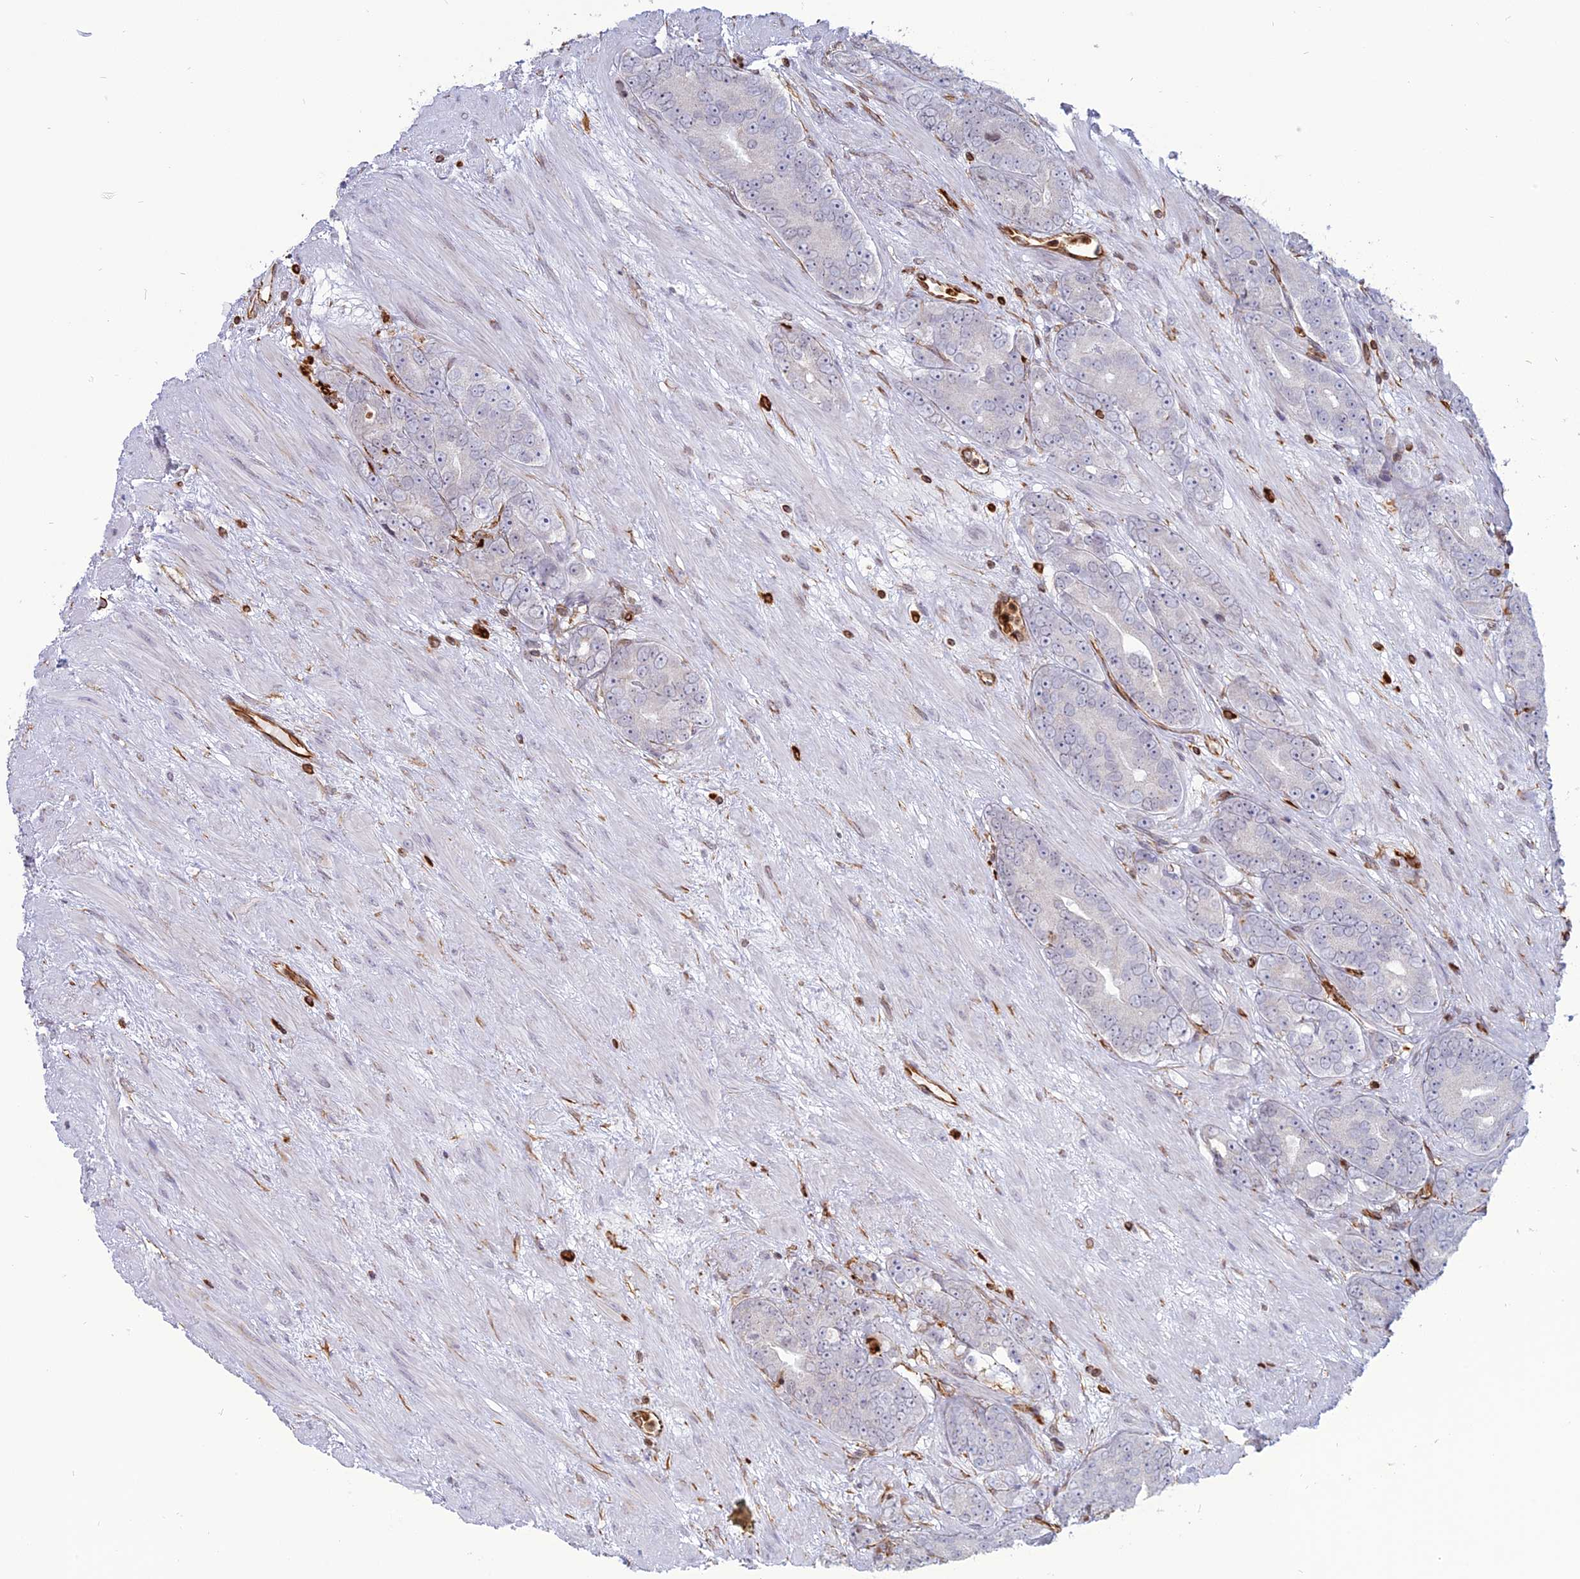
{"staining": {"intensity": "negative", "quantity": "none", "location": "none"}, "tissue": "prostate cancer", "cell_type": "Tumor cells", "image_type": "cancer", "snomed": [{"axis": "morphology", "description": "Adenocarcinoma, High grade"}, {"axis": "topography", "description": "Prostate"}], "caption": "A high-resolution micrograph shows immunohistochemistry staining of prostate cancer, which demonstrates no significant positivity in tumor cells. Brightfield microscopy of immunohistochemistry (IHC) stained with DAB (brown) and hematoxylin (blue), captured at high magnification.", "gene": "APOBR", "patient": {"sex": "male", "age": 64}}